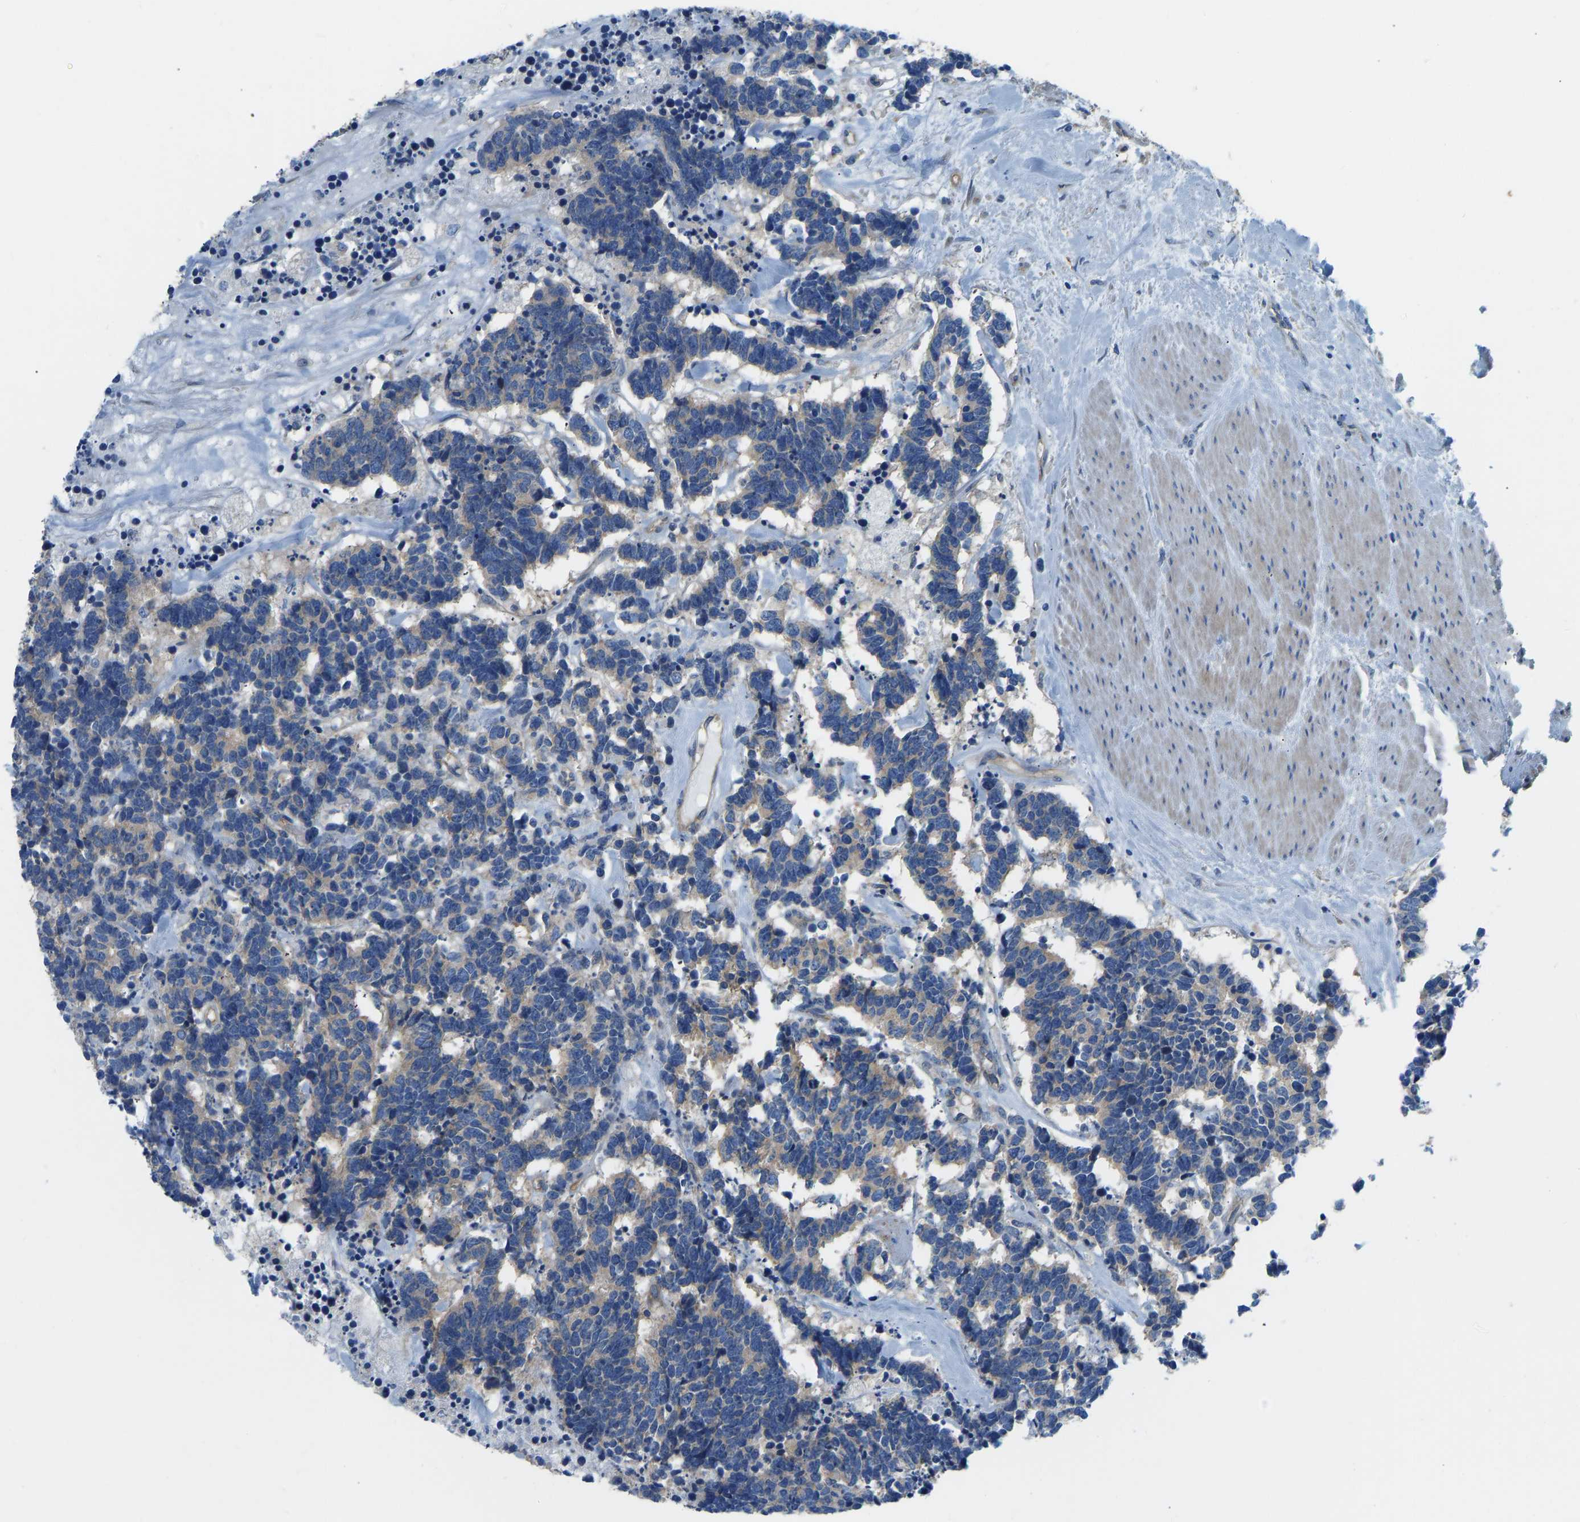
{"staining": {"intensity": "weak", "quantity": "<25%", "location": "cytoplasmic/membranous"}, "tissue": "carcinoid", "cell_type": "Tumor cells", "image_type": "cancer", "snomed": [{"axis": "morphology", "description": "Carcinoma, NOS"}, {"axis": "morphology", "description": "Carcinoid, malignant, NOS"}, {"axis": "topography", "description": "Urinary bladder"}], "caption": "Tumor cells show no significant protein expression in carcinoid.", "gene": "CHAD", "patient": {"sex": "male", "age": 57}}